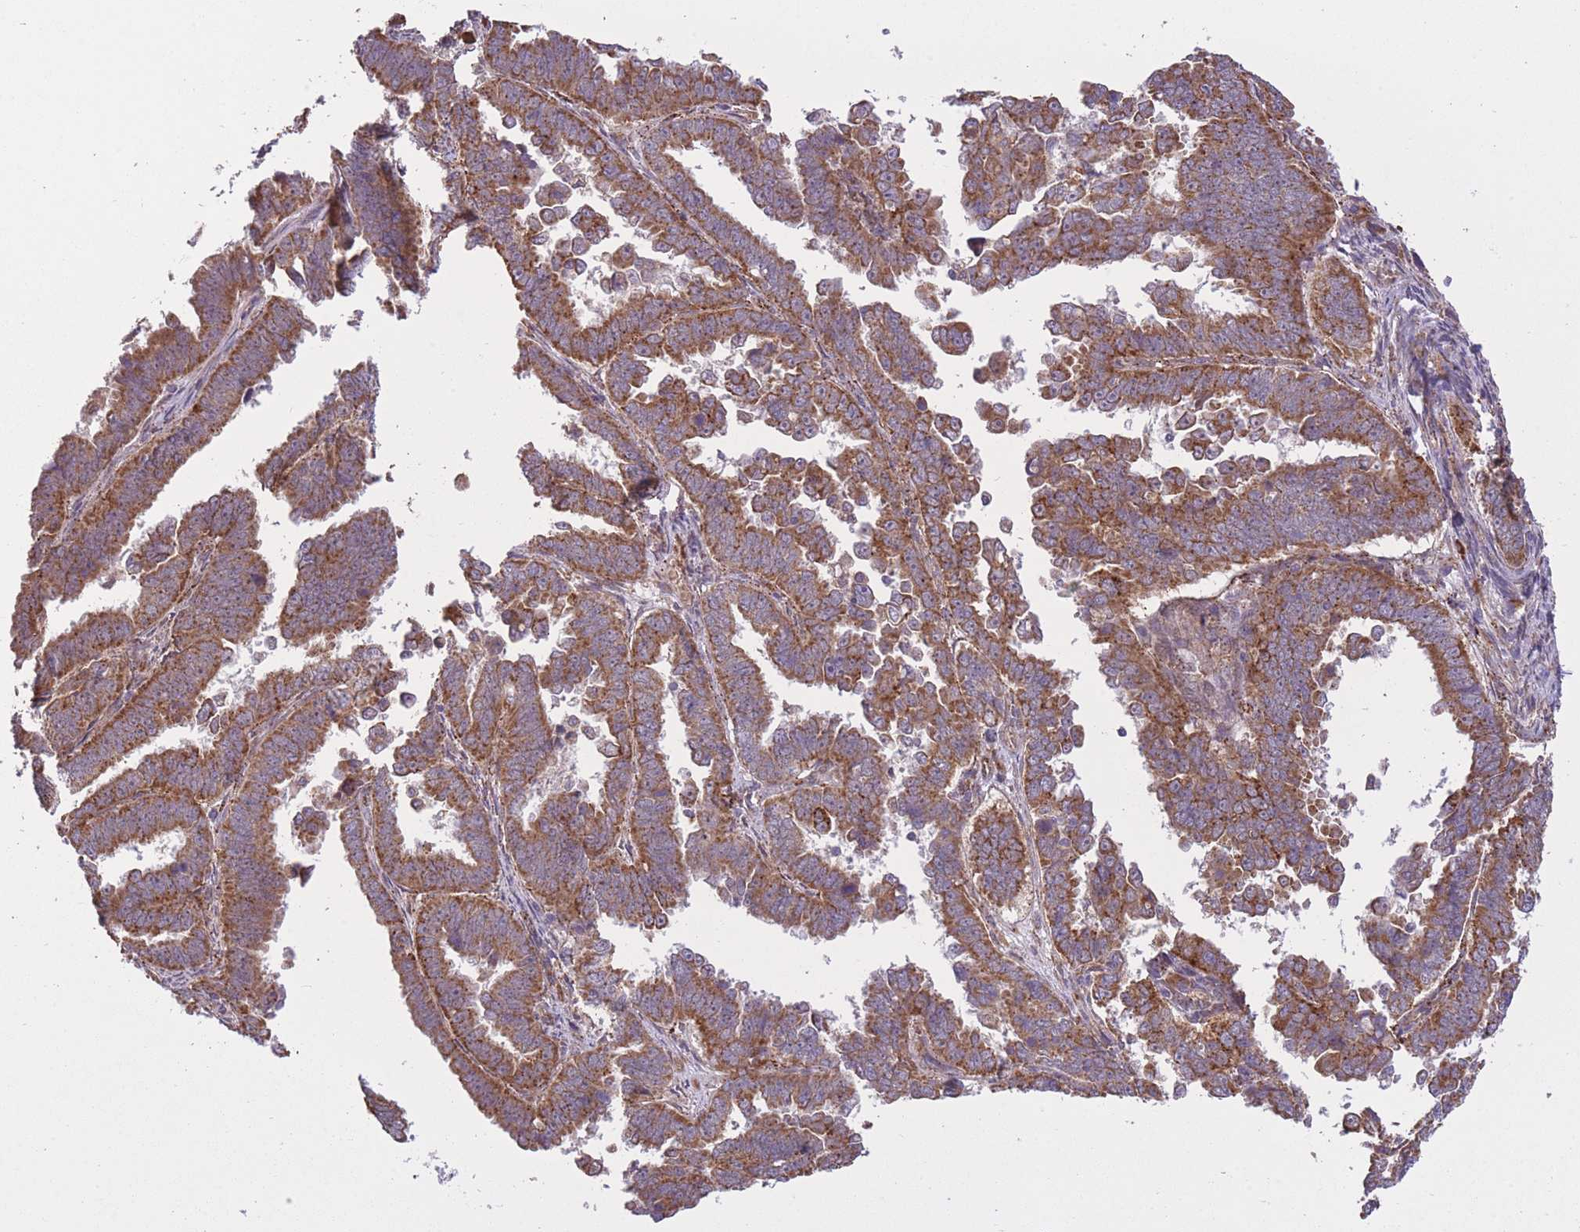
{"staining": {"intensity": "moderate", "quantity": ">75%", "location": "cytoplasmic/membranous"}, "tissue": "endometrial cancer", "cell_type": "Tumor cells", "image_type": "cancer", "snomed": [{"axis": "morphology", "description": "Adenocarcinoma, NOS"}, {"axis": "topography", "description": "Endometrium"}], "caption": "A medium amount of moderate cytoplasmic/membranous staining is present in approximately >75% of tumor cells in endometrial cancer (adenocarcinoma) tissue.", "gene": "POLR3F", "patient": {"sex": "female", "age": 75}}